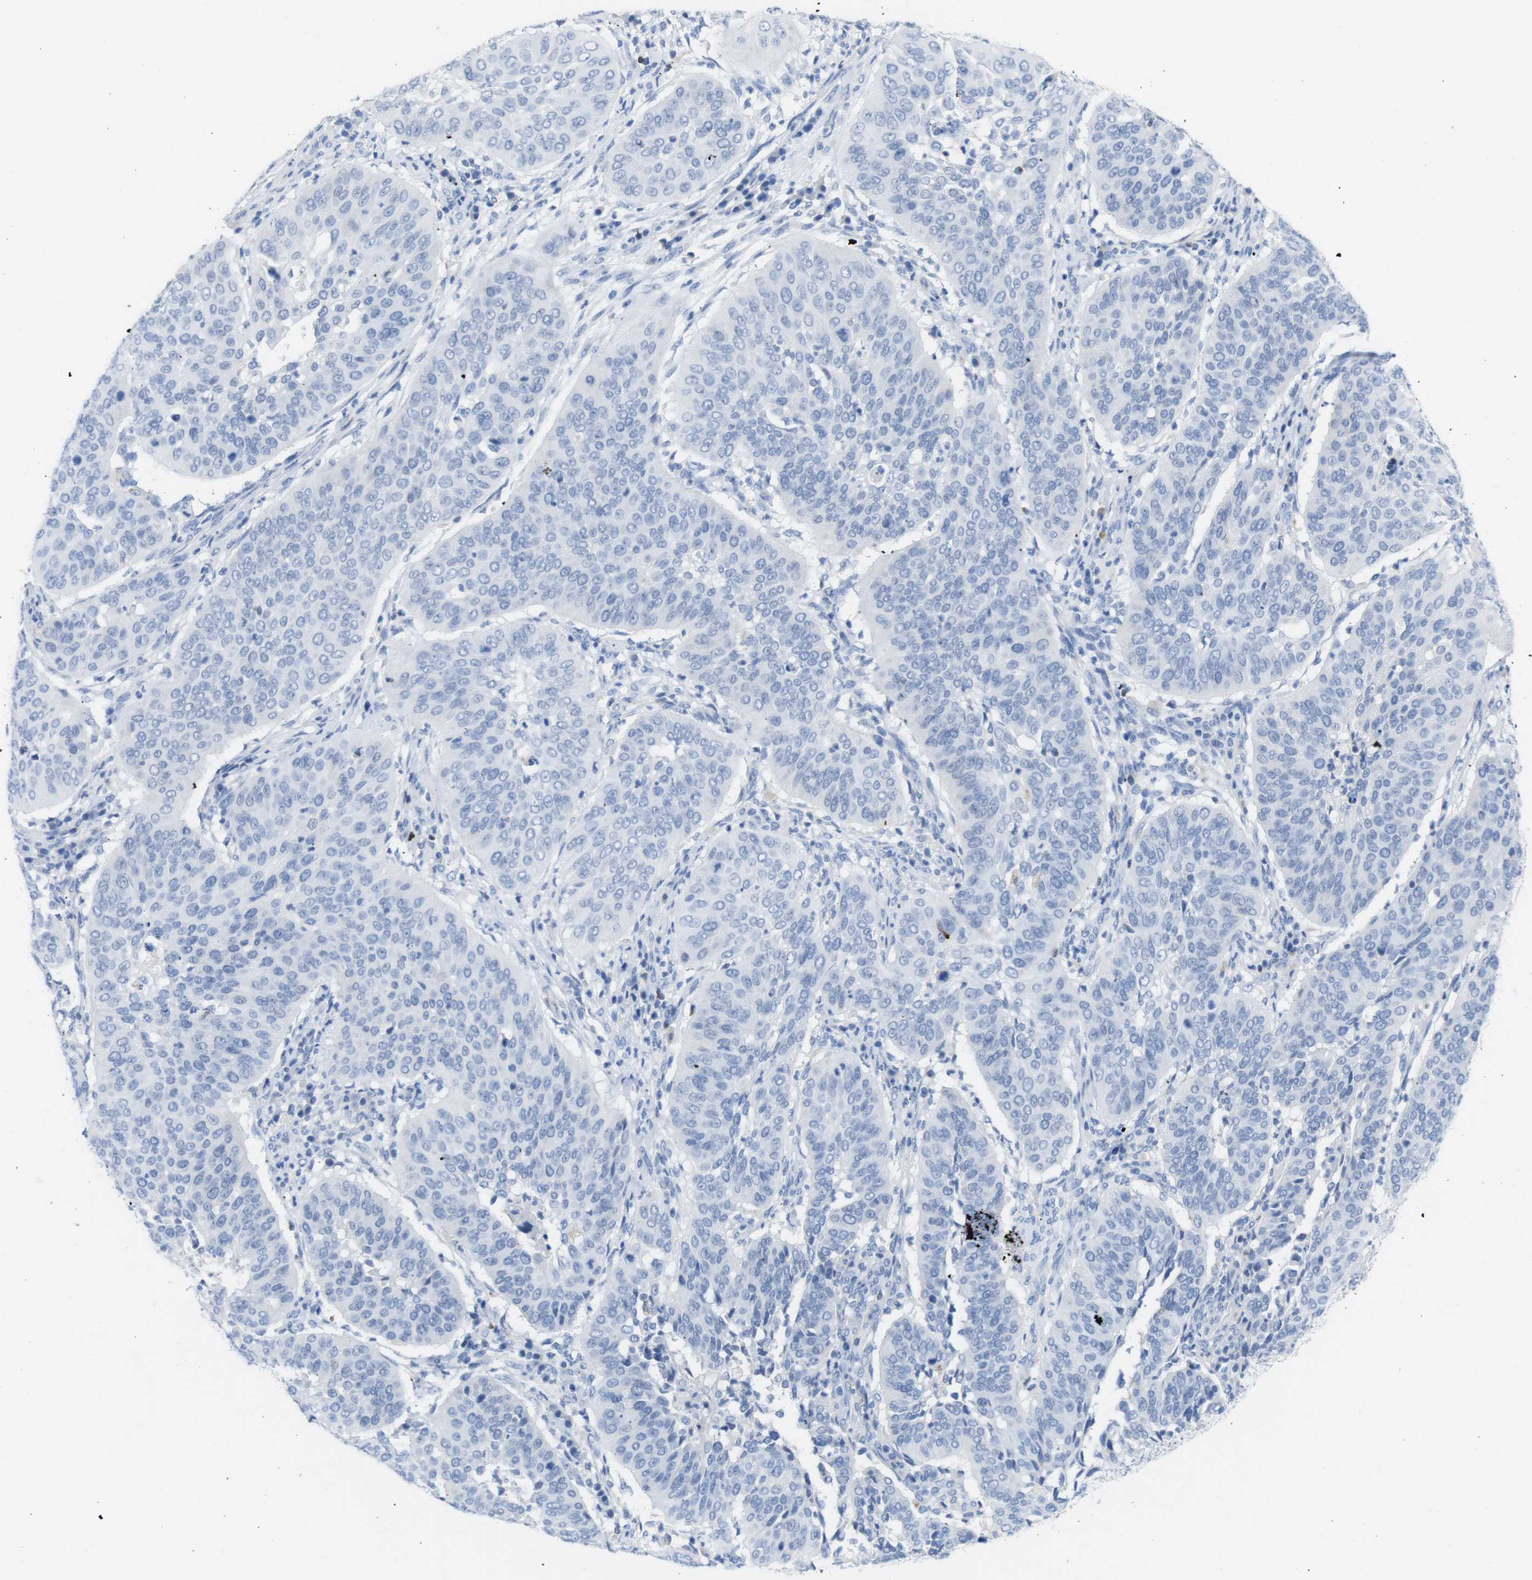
{"staining": {"intensity": "negative", "quantity": "none", "location": "none"}, "tissue": "cervical cancer", "cell_type": "Tumor cells", "image_type": "cancer", "snomed": [{"axis": "morphology", "description": "Normal tissue, NOS"}, {"axis": "morphology", "description": "Squamous cell carcinoma, NOS"}, {"axis": "topography", "description": "Cervix"}], "caption": "Protein analysis of cervical squamous cell carcinoma shows no significant expression in tumor cells.", "gene": "LAG3", "patient": {"sex": "female", "age": 39}}